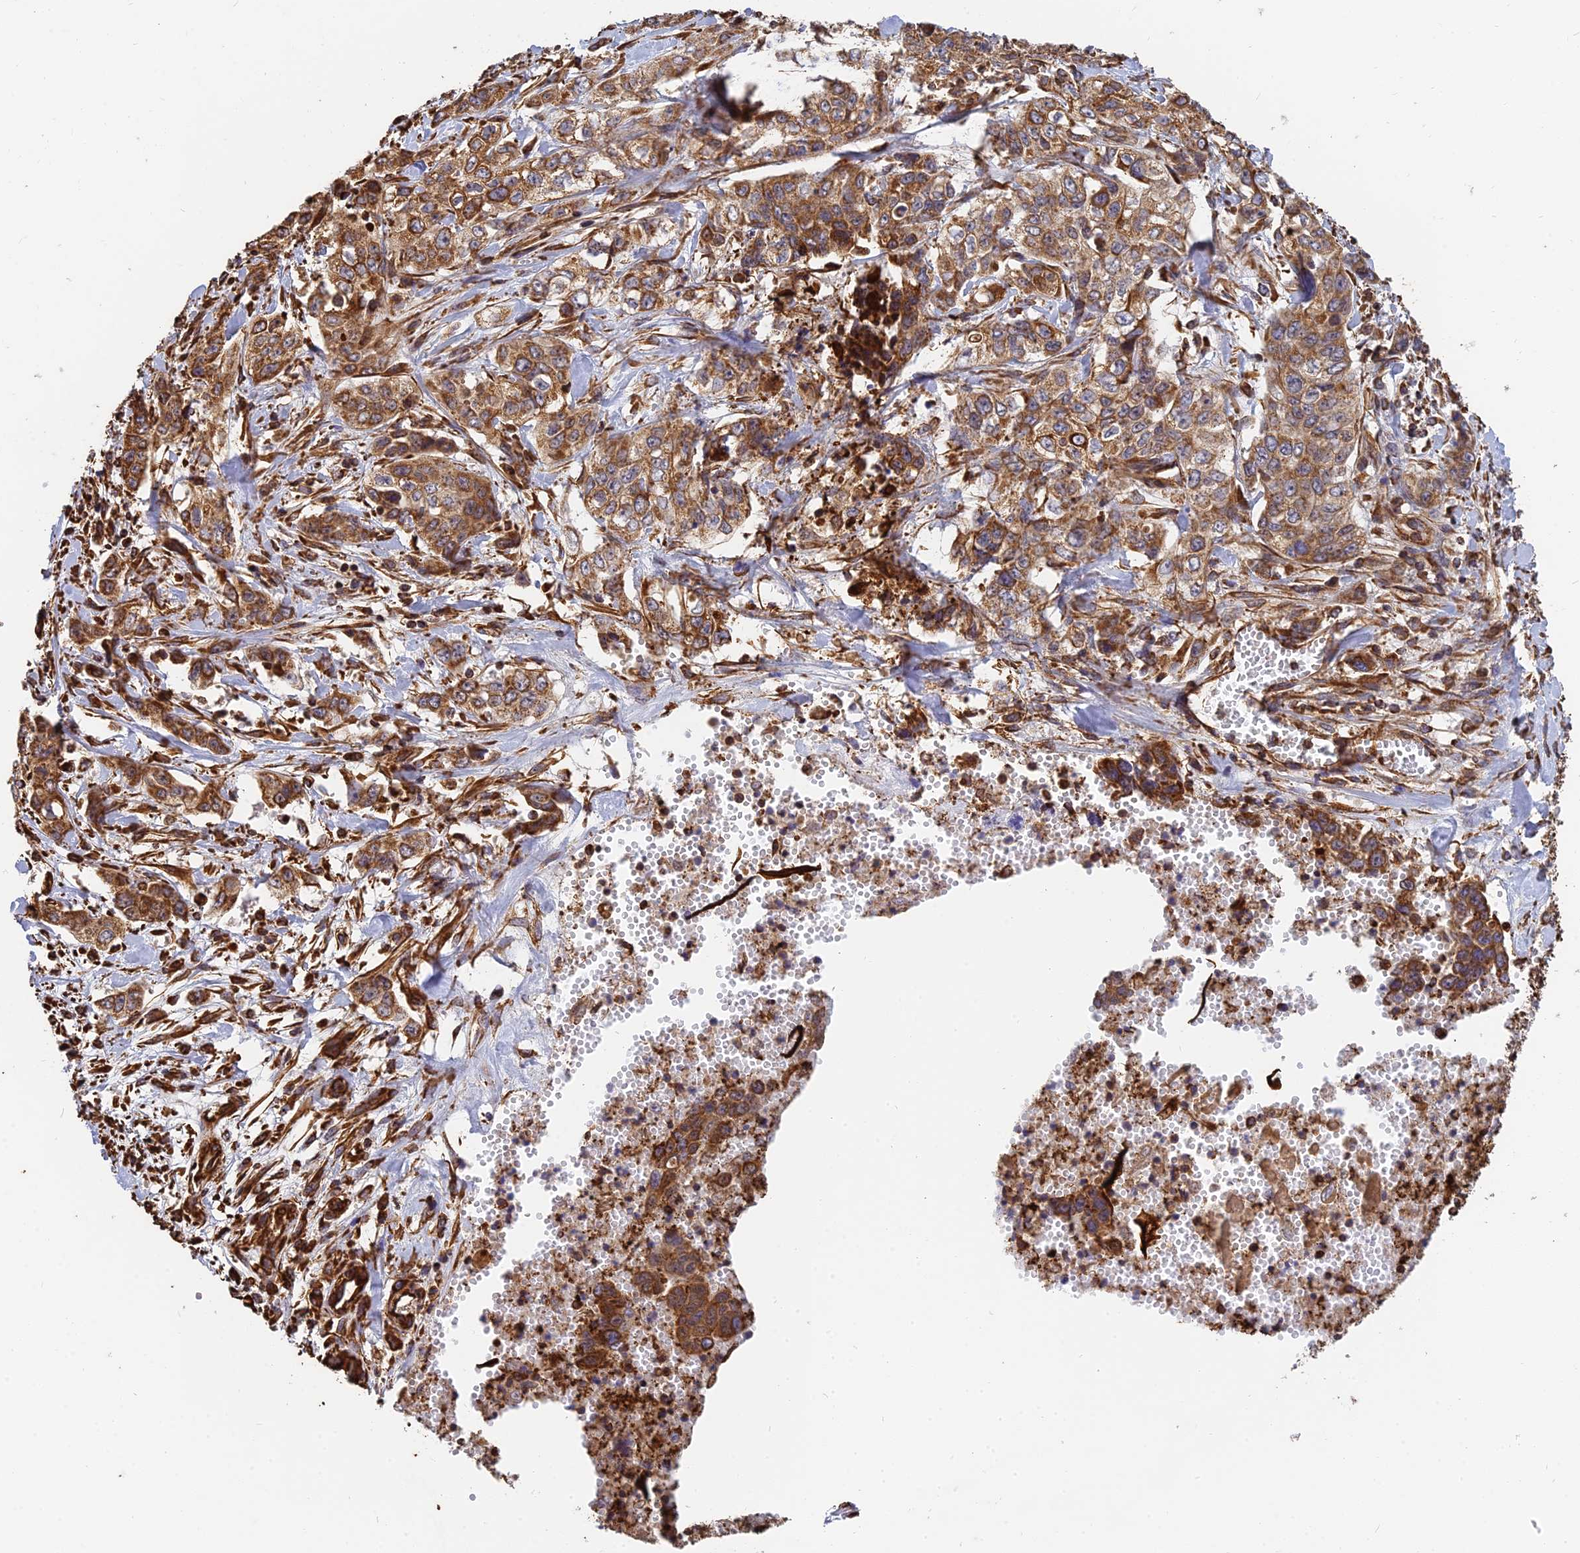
{"staining": {"intensity": "moderate", "quantity": ">75%", "location": "cytoplasmic/membranous"}, "tissue": "stomach cancer", "cell_type": "Tumor cells", "image_type": "cancer", "snomed": [{"axis": "morphology", "description": "Adenocarcinoma, NOS"}, {"axis": "topography", "description": "Stomach, upper"}], "caption": "Moderate cytoplasmic/membranous expression is present in approximately >75% of tumor cells in adenocarcinoma (stomach).", "gene": "DSTYK", "patient": {"sex": "male", "age": 62}}